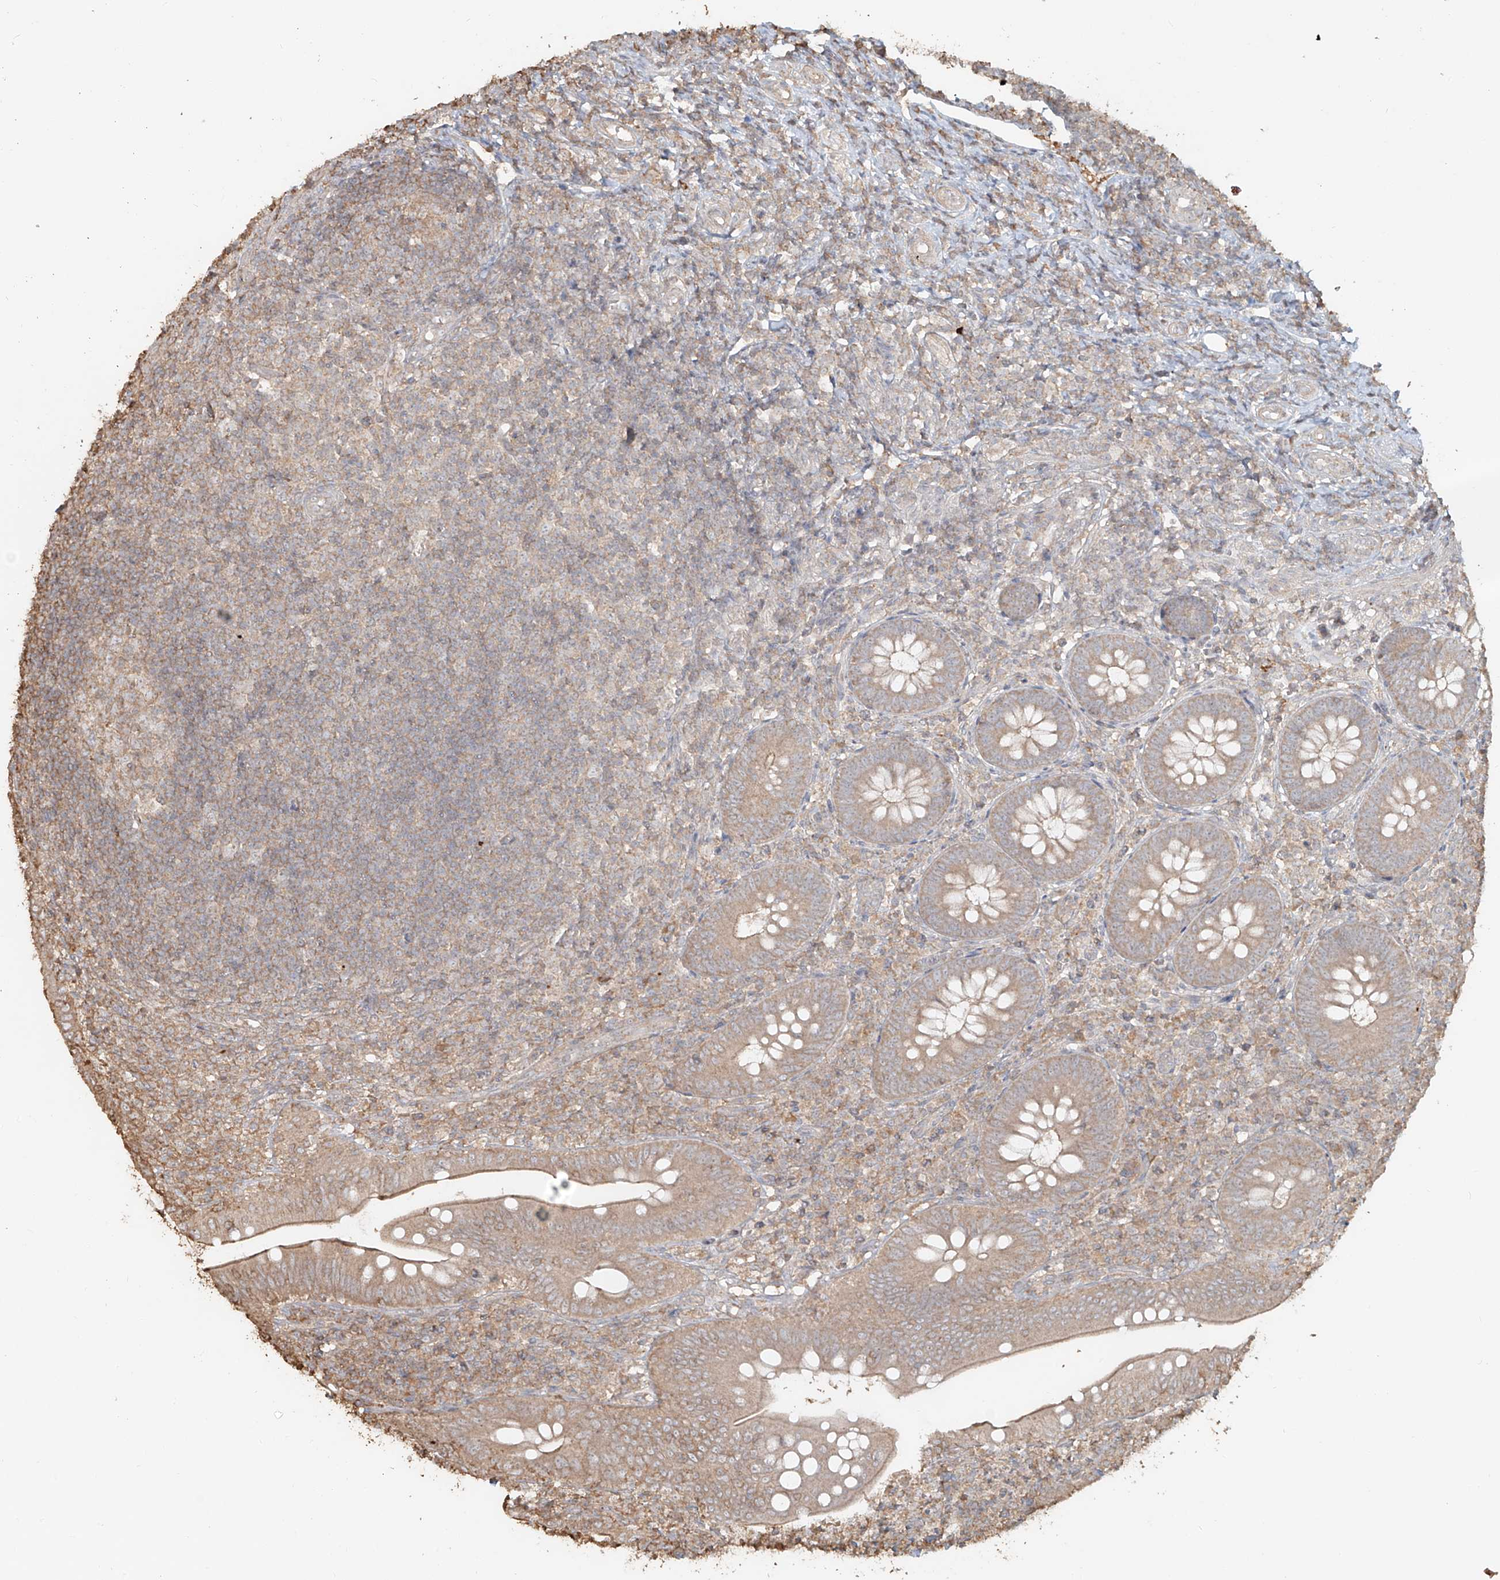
{"staining": {"intensity": "moderate", "quantity": "<25%", "location": "cytoplasmic/membranous"}, "tissue": "appendix", "cell_type": "Glandular cells", "image_type": "normal", "snomed": [{"axis": "morphology", "description": "Normal tissue, NOS"}, {"axis": "topography", "description": "Appendix"}], "caption": "Human appendix stained with a protein marker displays moderate staining in glandular cells.", "gene": "NPHS1", "patient": {"sex": "male", "age": 14}}